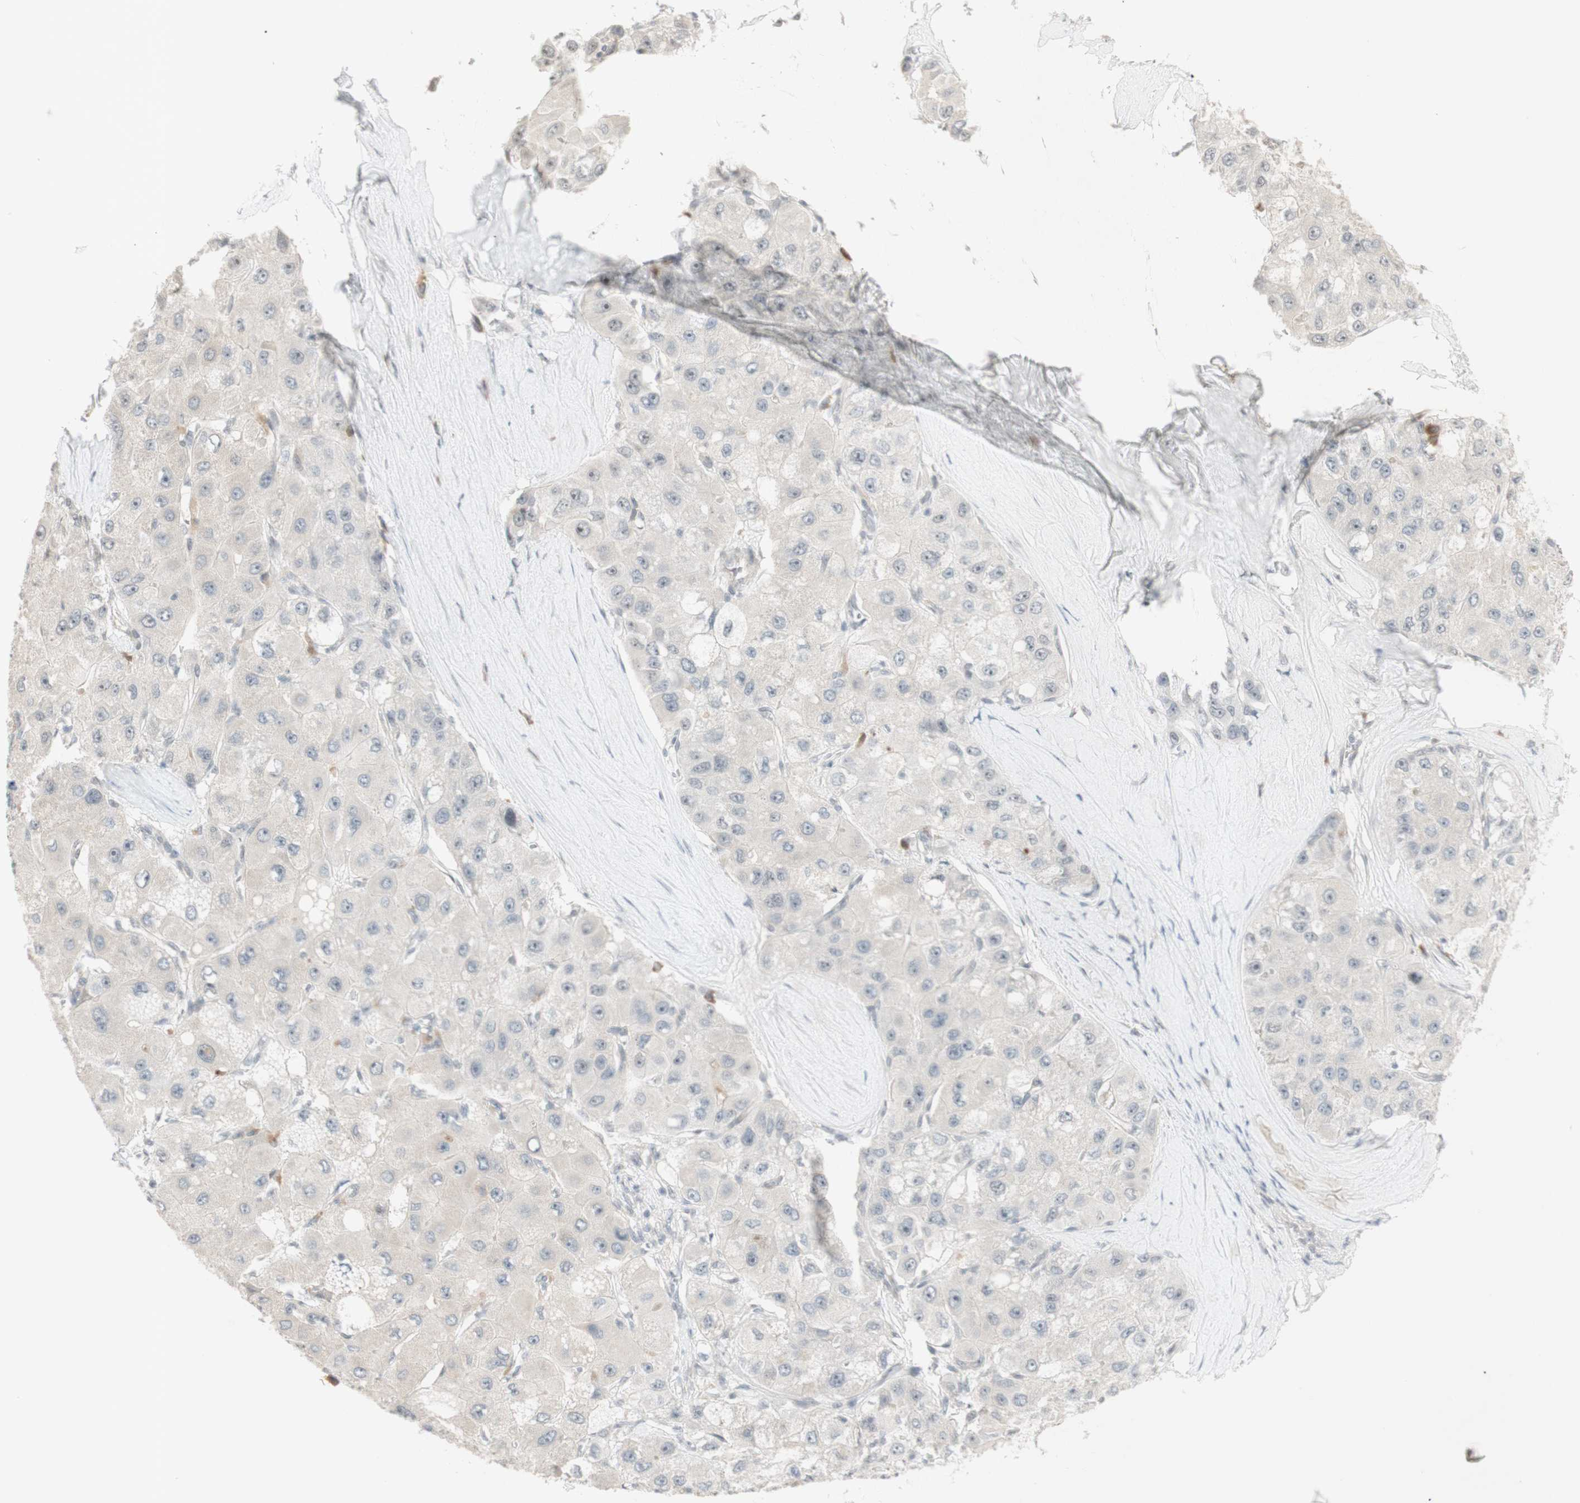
{"staining": {"intensity": "negative", "quantity": "none", "location": "none"}, "tissue": "liver cancer", "cell_type": "Tumor cells", "image_type": "cancer", "snomed": [{"axis": "morphology", "description": "Carcinoma, Hepatocellular, NOS"}, {"axis": "topography", "description": "Liver"}], "caption": "IHC of liver cancer (hepatocellular carcinoma) reveals no positivity in tumor cells.", "gene": "PLCD4", "patient": {"sex": "male", "age": 80}}